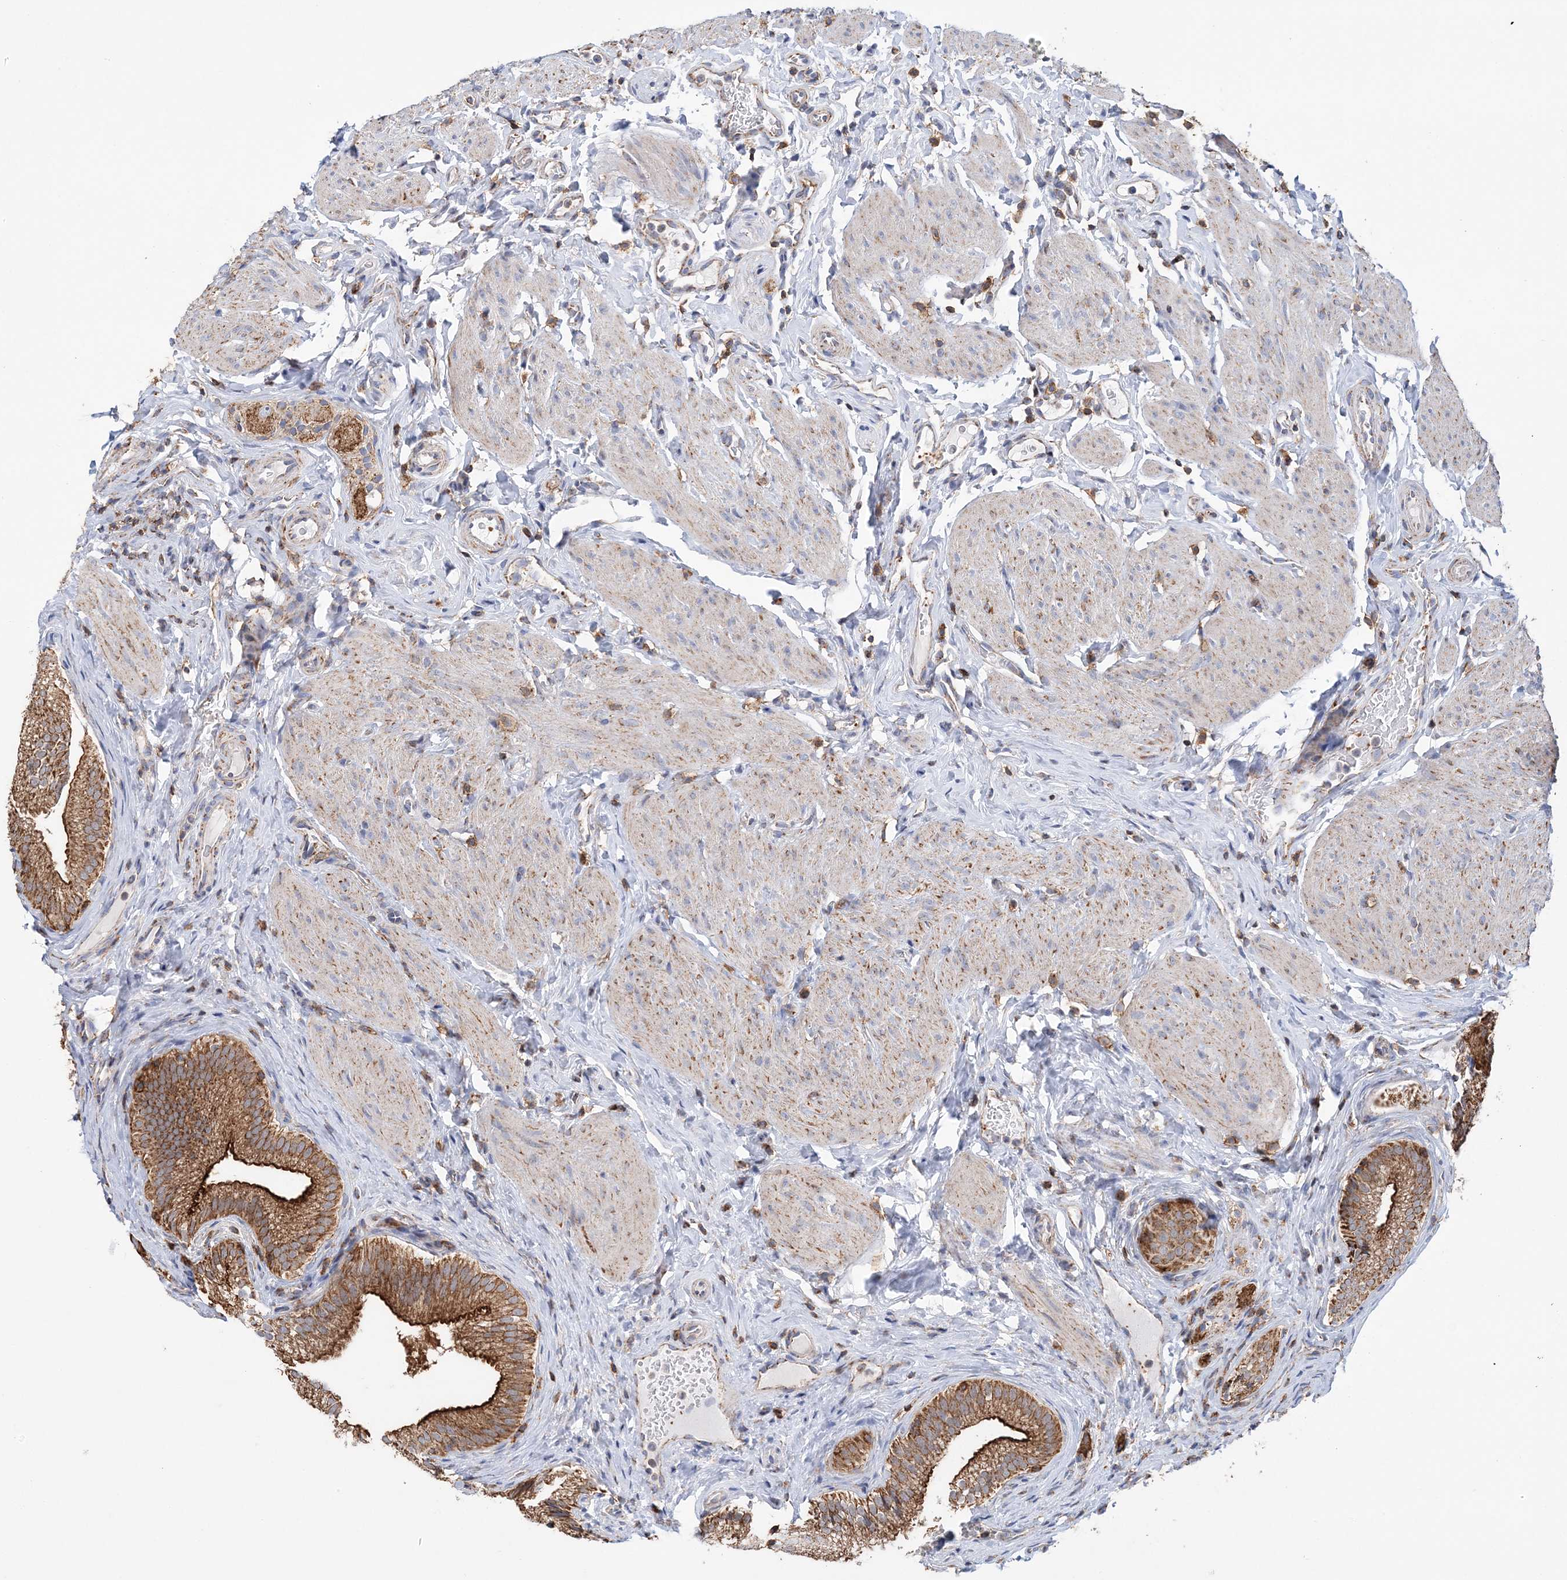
{"staining": {"intensity": "strong", "quantity": ">75%", "location": "cytoplasmic/membranous"}, "tissue": "gallbladder", "cell_type": "Glandular cells", "image_type": "normal", "snomed": [{"axis": "morphology", "description": "Normal tissue, NOS"}, {"axis": "topography", "description": "Gallbladder"}], "caption": "A high amount of strong cytoplasmic/membranous staining is present in about >75% of glandular cells in benign gallbladder. The protein of interest is stained brown, and the nuclei are stained in blue (DAB (3,3'-diaminobenzidine) IHC with brightfield microscopy, high magnification).", "gene": "TTC32", "patient": {"sex": "female", "age": 30}}